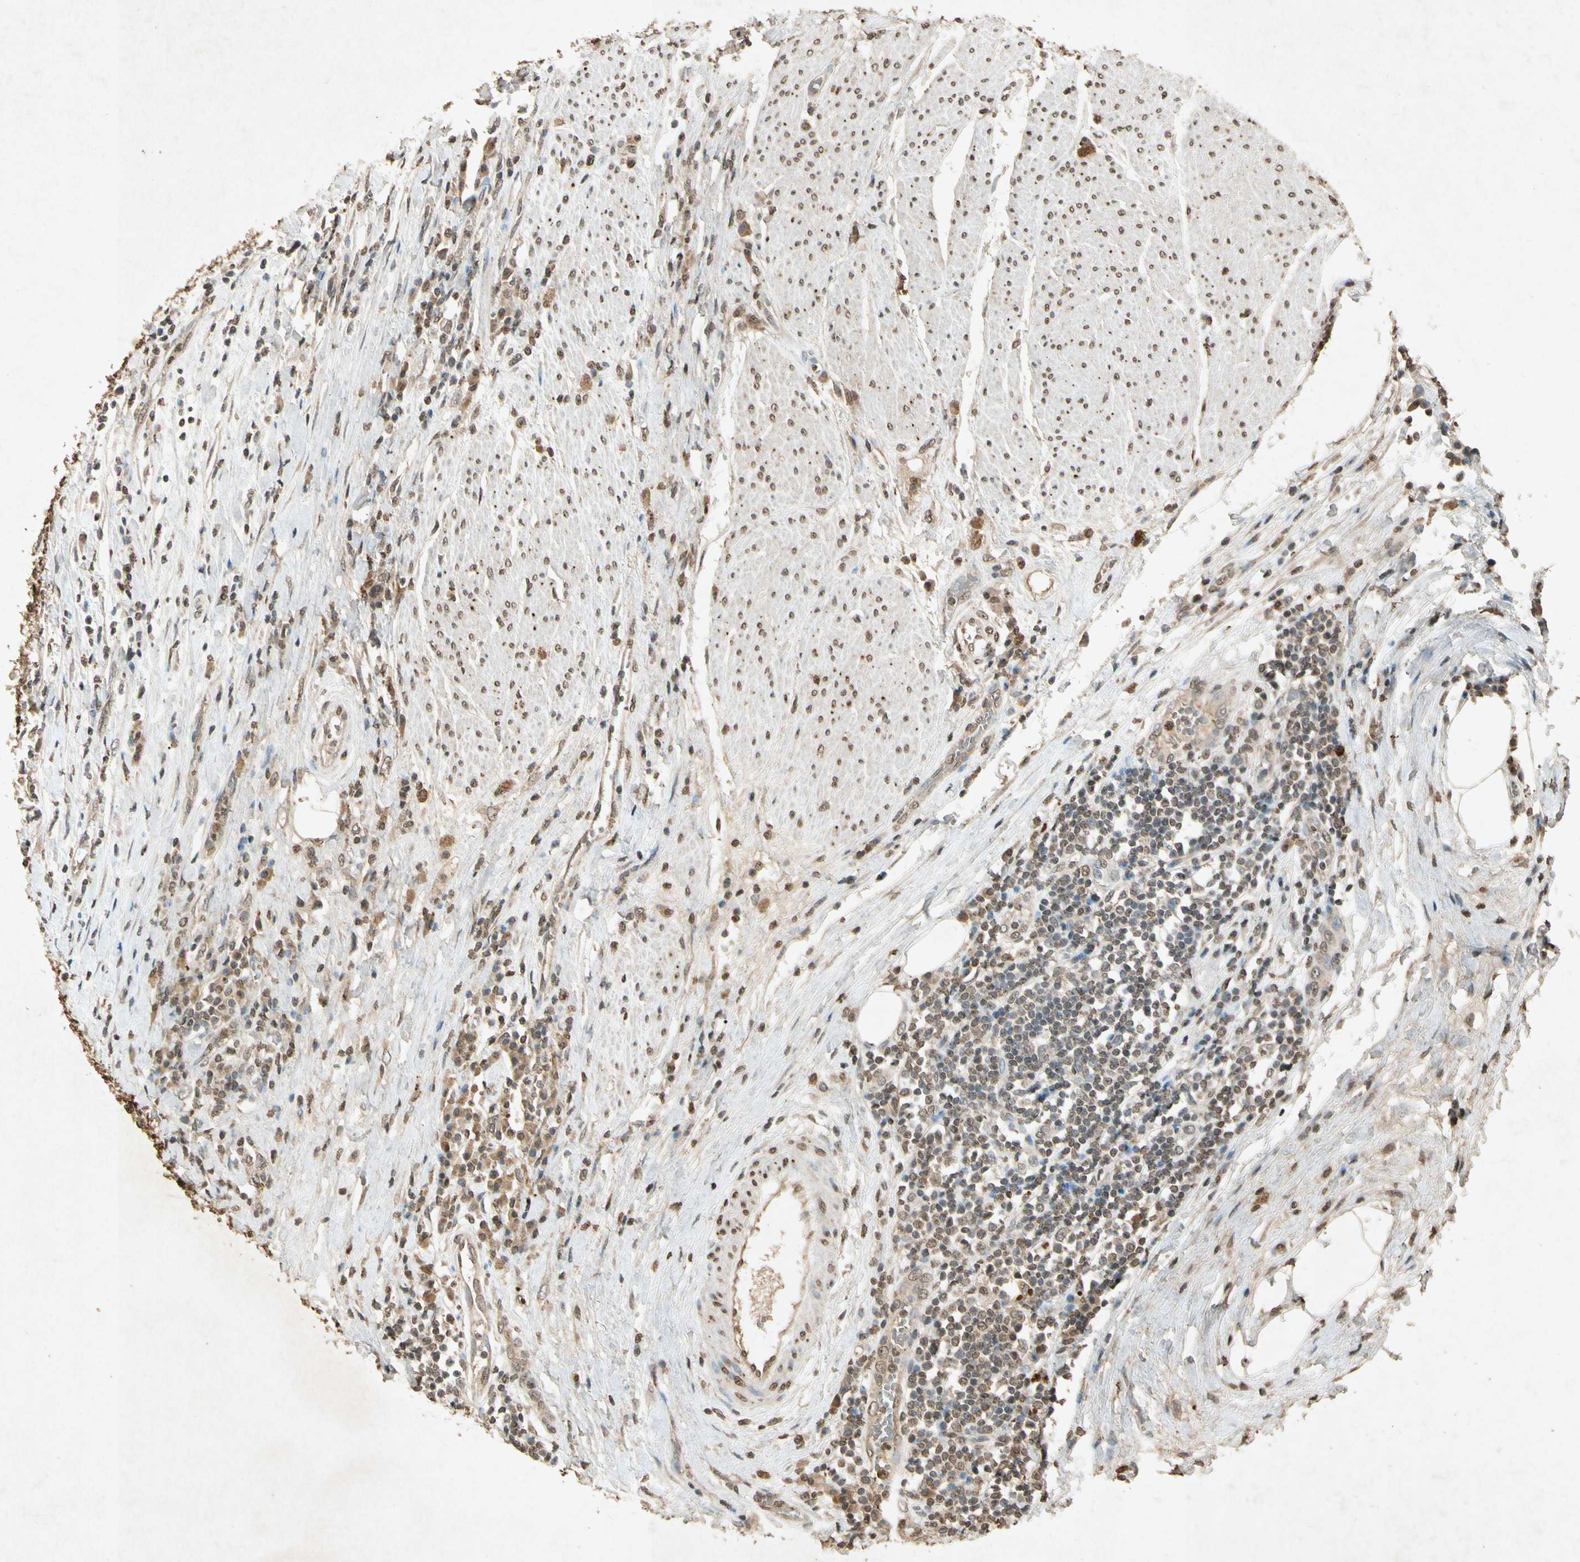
{"staining": {"intensity": "moderate", "quantity": "25%-75%", "location": "cytoplasmic/membranous"}, "tissue": "urothelial cancer", "cell_type": "Tumor cells", "image_type": "cancer", "snomed": [{"axis": "morphology", "description": "Urothelial carcinoma, High grade"}, {"axis": "topography", "description": "Urinary bladder"}], "caption": "Protein expression analysis of human urothelial carcinoma (high-grade) reveals moderate cytoplasmic/membranous staining in about 25%-75% of tumor cells.", "gene": "MSRB1", "patient": {"sex": "male", "age": 61}}